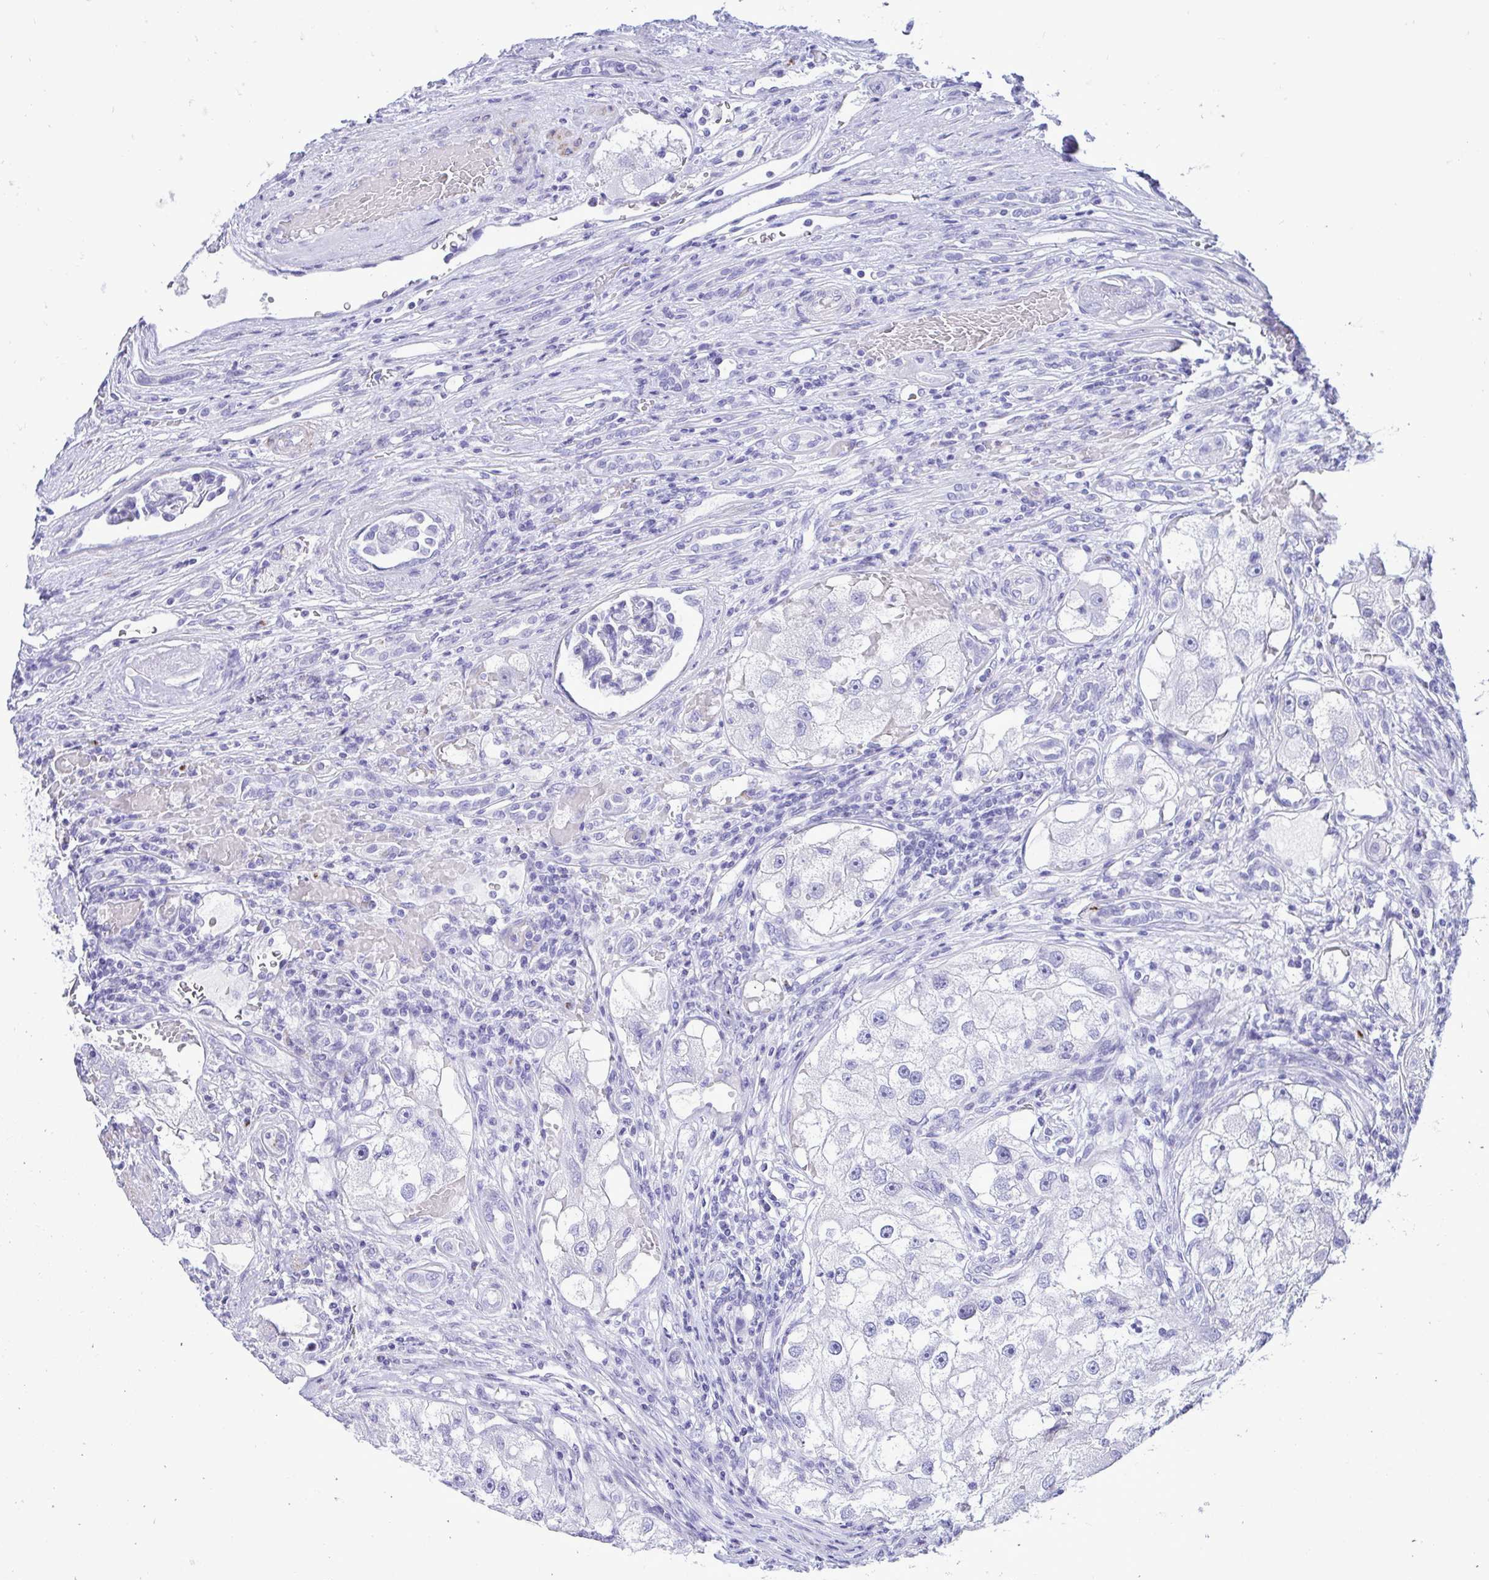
{"staining": {"intensity": "negative", "quantity": "none", "location": "none"}, "tissue": "renal cancer", "cell_type": "Tumor cells", "image_type": "cancer", "snomed": [{"axis": "morphology", "description": "Adenocarcinoma, NOS"}, {"axis": "topography", "description": "Kidney"}], "caption": "Immunohistochemistry (IHC) of adenocarcinoma (renal) exhibits no staining in tumor cells. (DAB (3,3'-diaminobenzidine) immunohistochemistry with hematoxylin counter stain).", "gene": "ANKDD1B", "patient": {"sex": "male", "age": 63}}